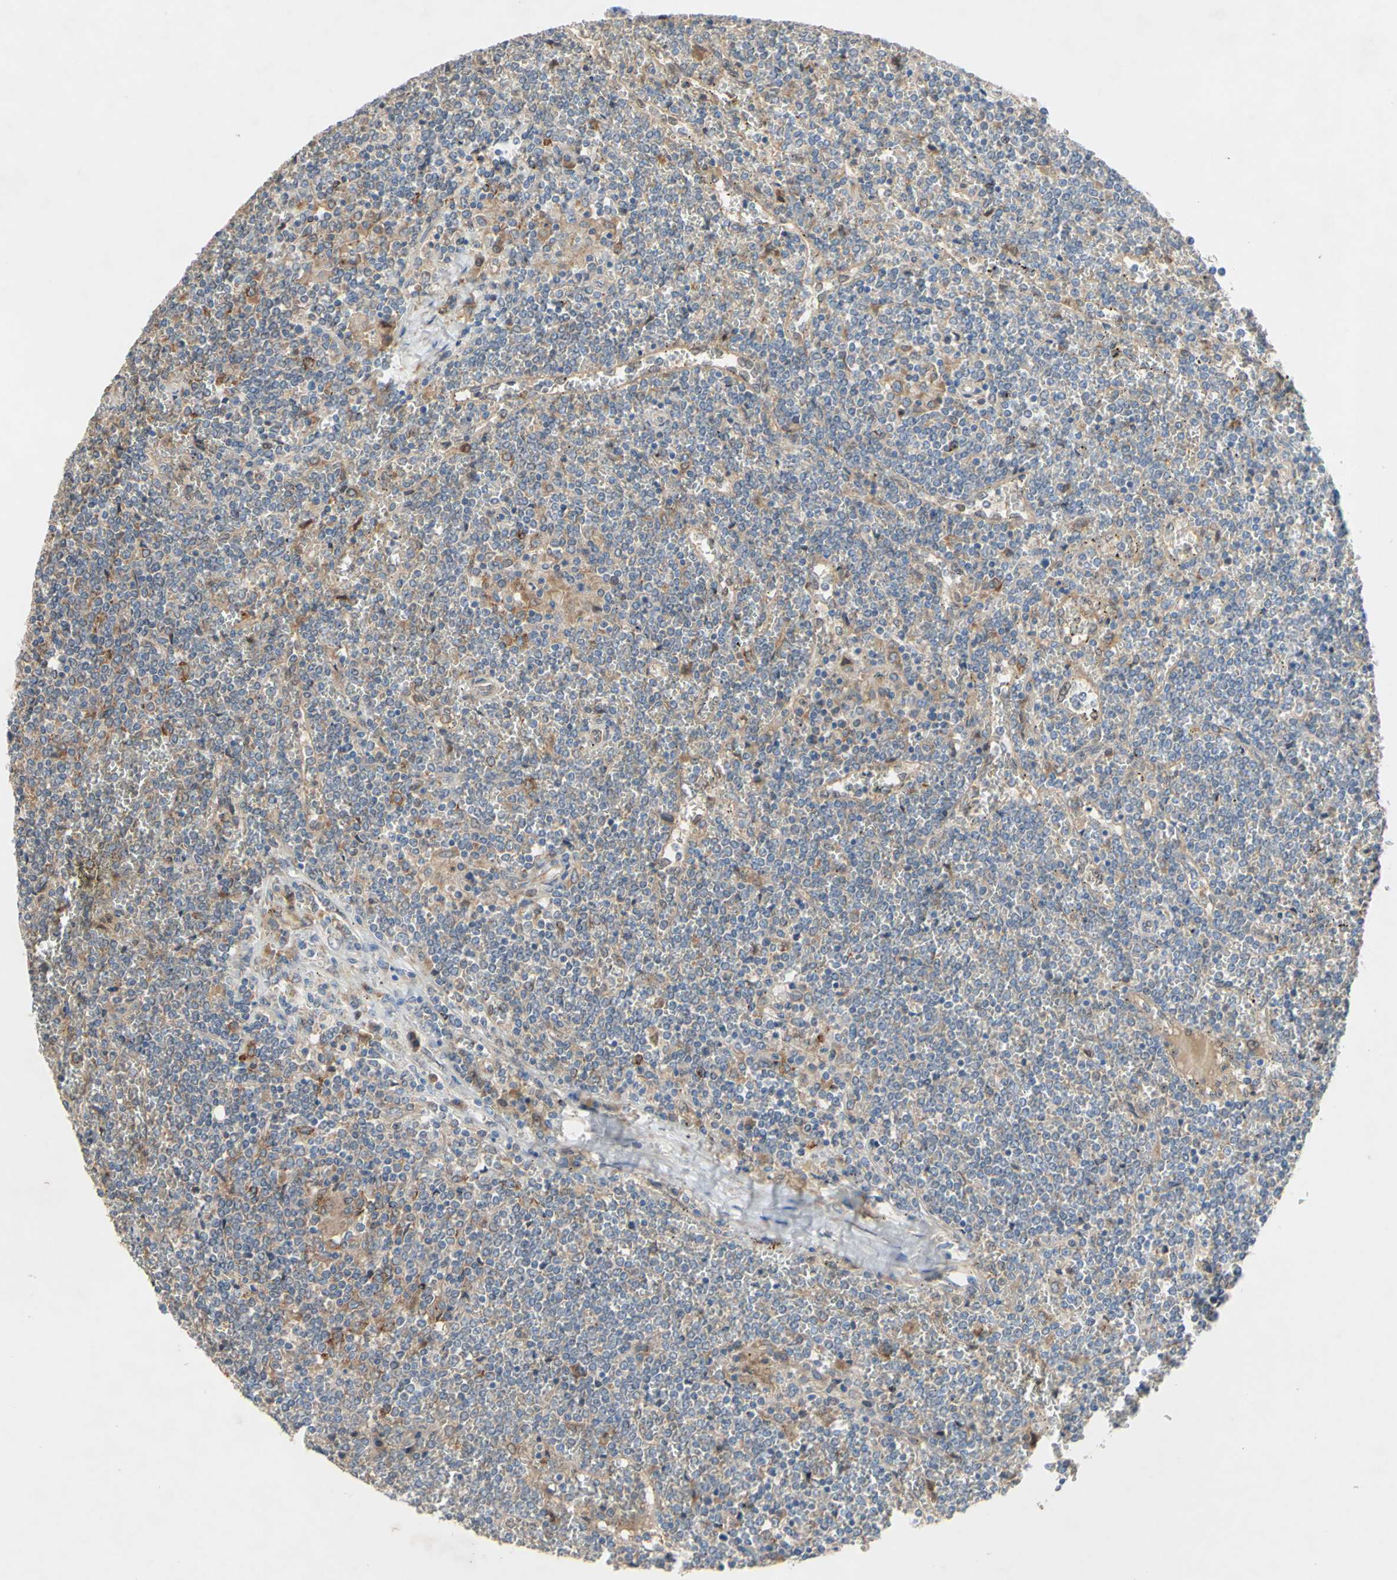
{"staining": {"intensity": "negative", "quantity": "none", "location": "none"}, "tissue": "lymphoma", "cell_type": "Tumor cells", "image_type": "cancer", "snomed": [{"axis": "morphology", "description": "Malignant lymphoma, non-Hodgkin's type, Low grade"}, {"axis": "topography", "description": "Spleen"}], "caption": "Immunohistochemistry (IHC) of human lymphoma reveals no positivity in tumor cells.", "gene": "PDGFB", "patient": {"sex": "female", "age": 19}}